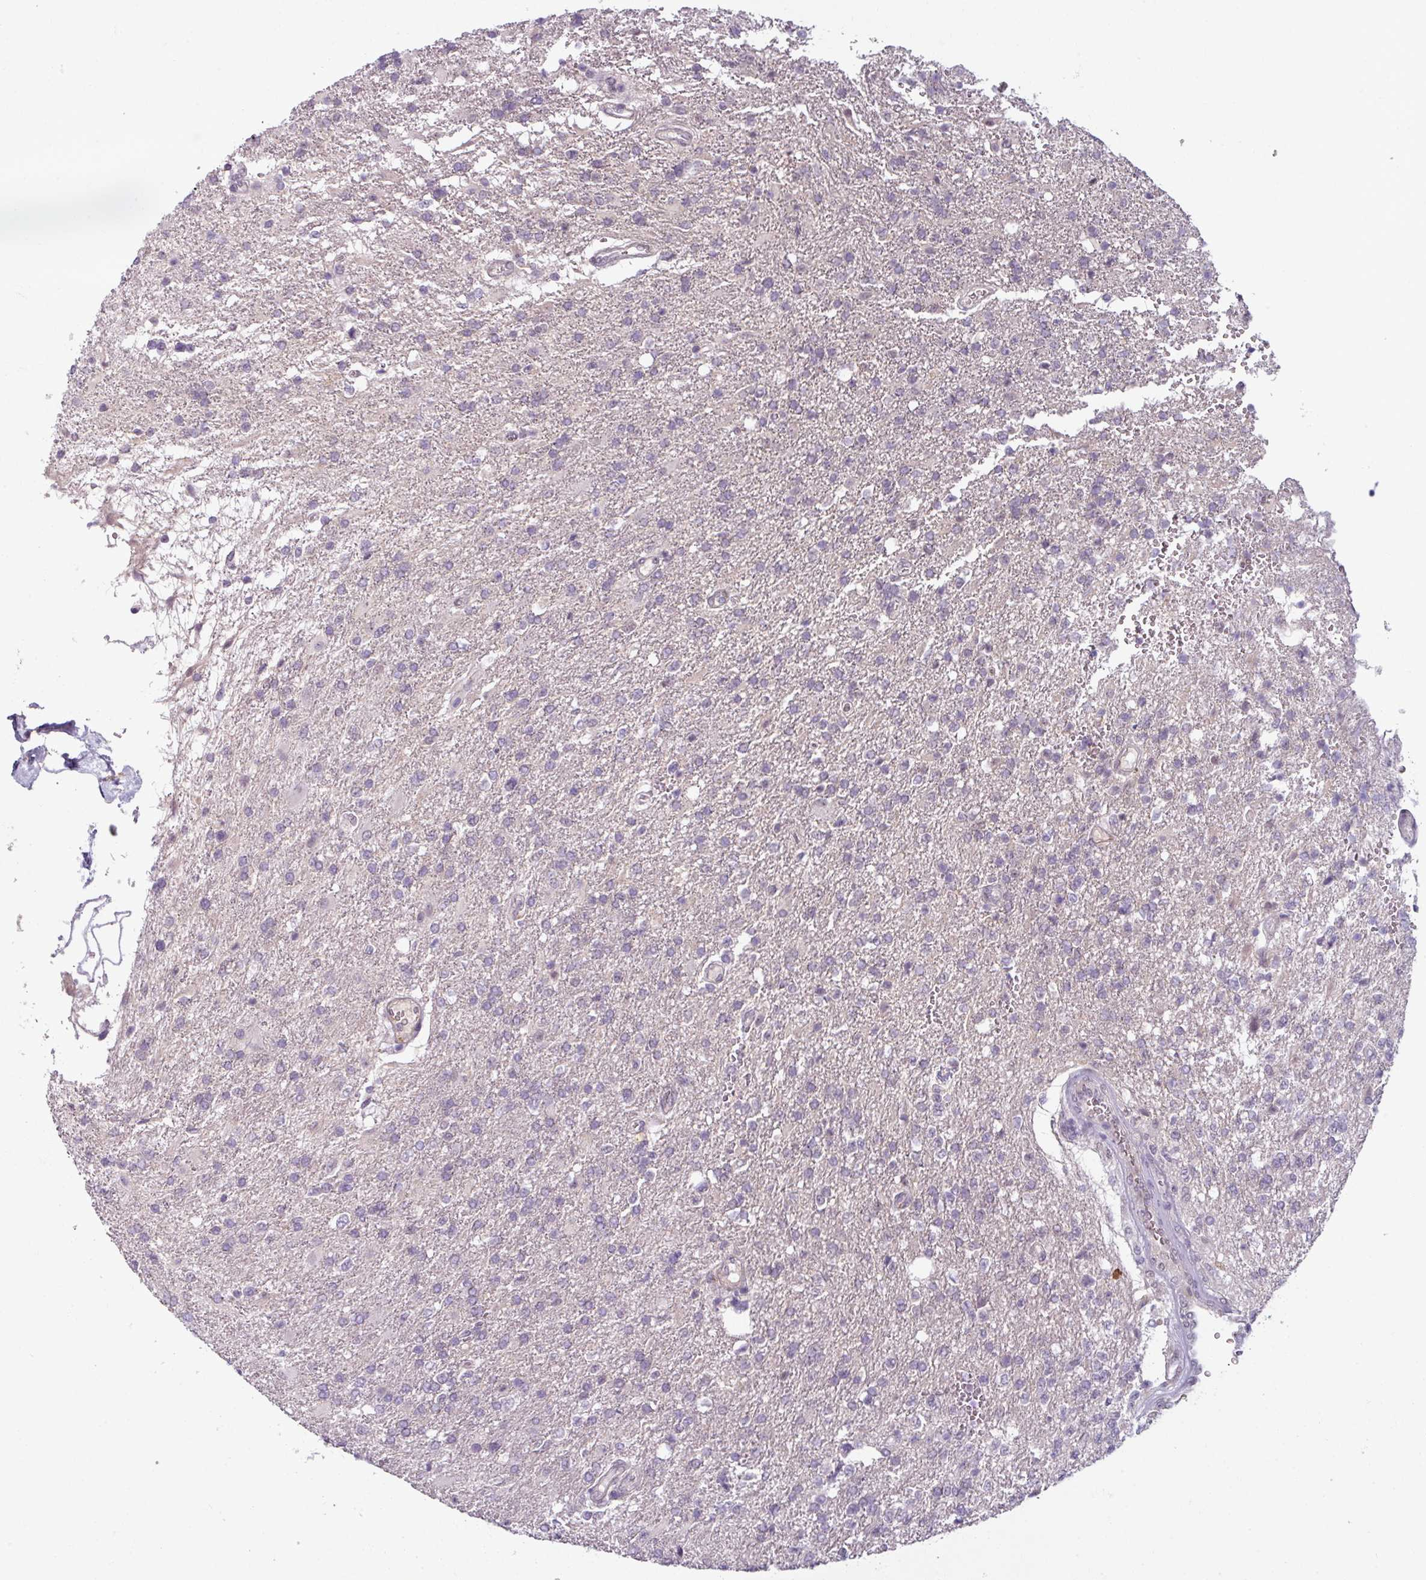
{"staining": {"intensity": "weak", "quantity": "<25%", "location": "nuclear"}, "tissue": "glioma", "cell_type": "Tumor cells", "image_type": "cancer", "snomed": [{"axis": "morphology", "description": "Glioma, malignant, High grade"}, {"axis": "topography", "description": "Brain"}], "caption": "This is an immunohistochemistry (IHC) histopathology image of malignant glioma (high-grade). There is no expression in tumor cells.", "gene": "UVSSA", "patient": {"sex": "male", "age": 56}}